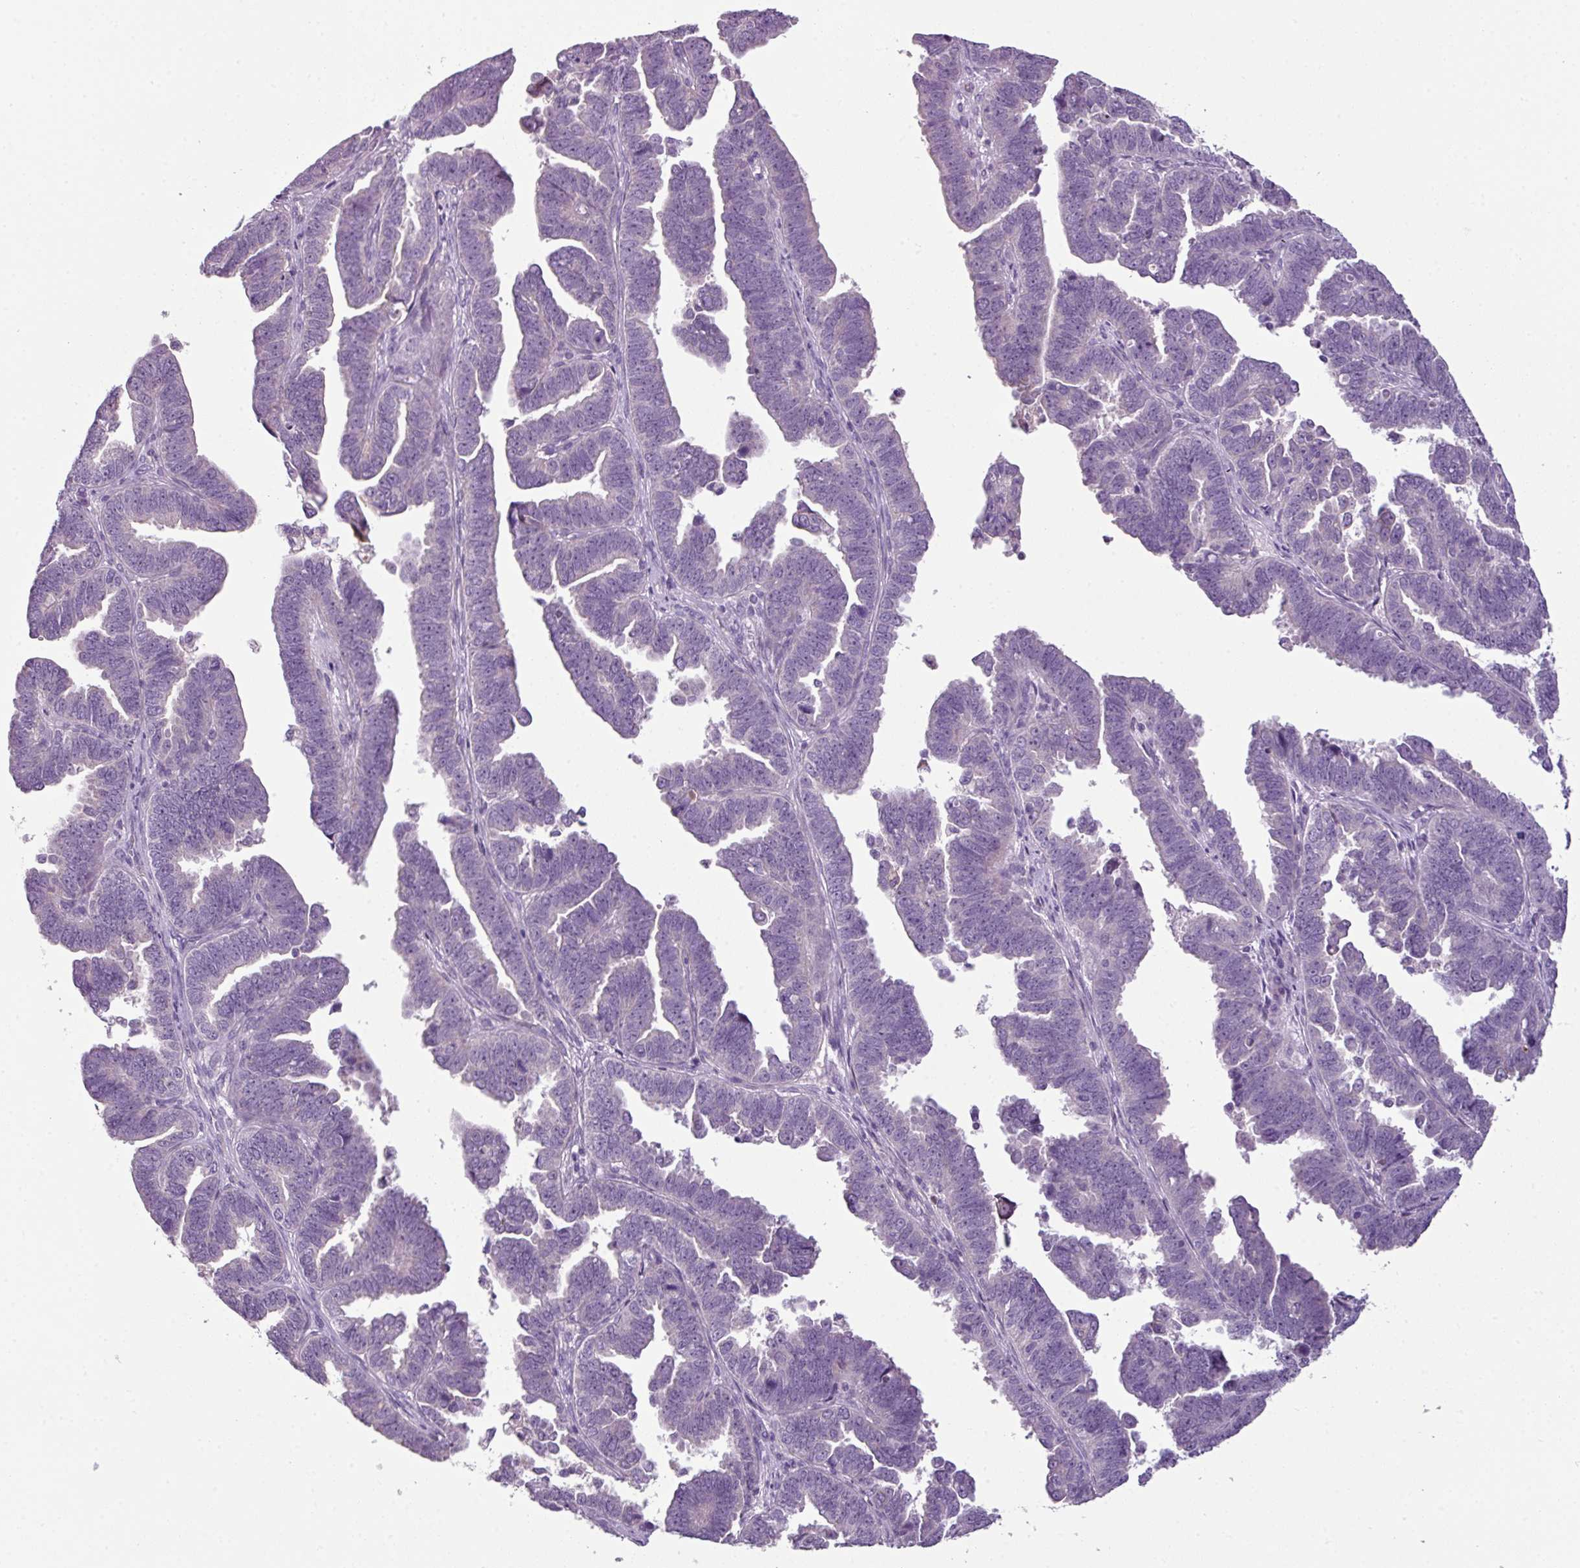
{"staining": {"intensity": "negative", "quantity": "none", "location": "none"}, "tissue": "endometrial cancer", "cell_type": "Tumor cells", "image_type": "cancer", "snomed": [{"axis": "morphology", "description": "Adenocarcinoma, NOS"}, {"axis": "topography", "description": "Endometrium"}], "caption": "This is an immunohistochemistry photomicrograph of human endometrial cancer (adenocarcinoma). There is no expression in tumor cells.", "gene": "TMEM178B", "patient": {"sex": "female", "age": 75}}